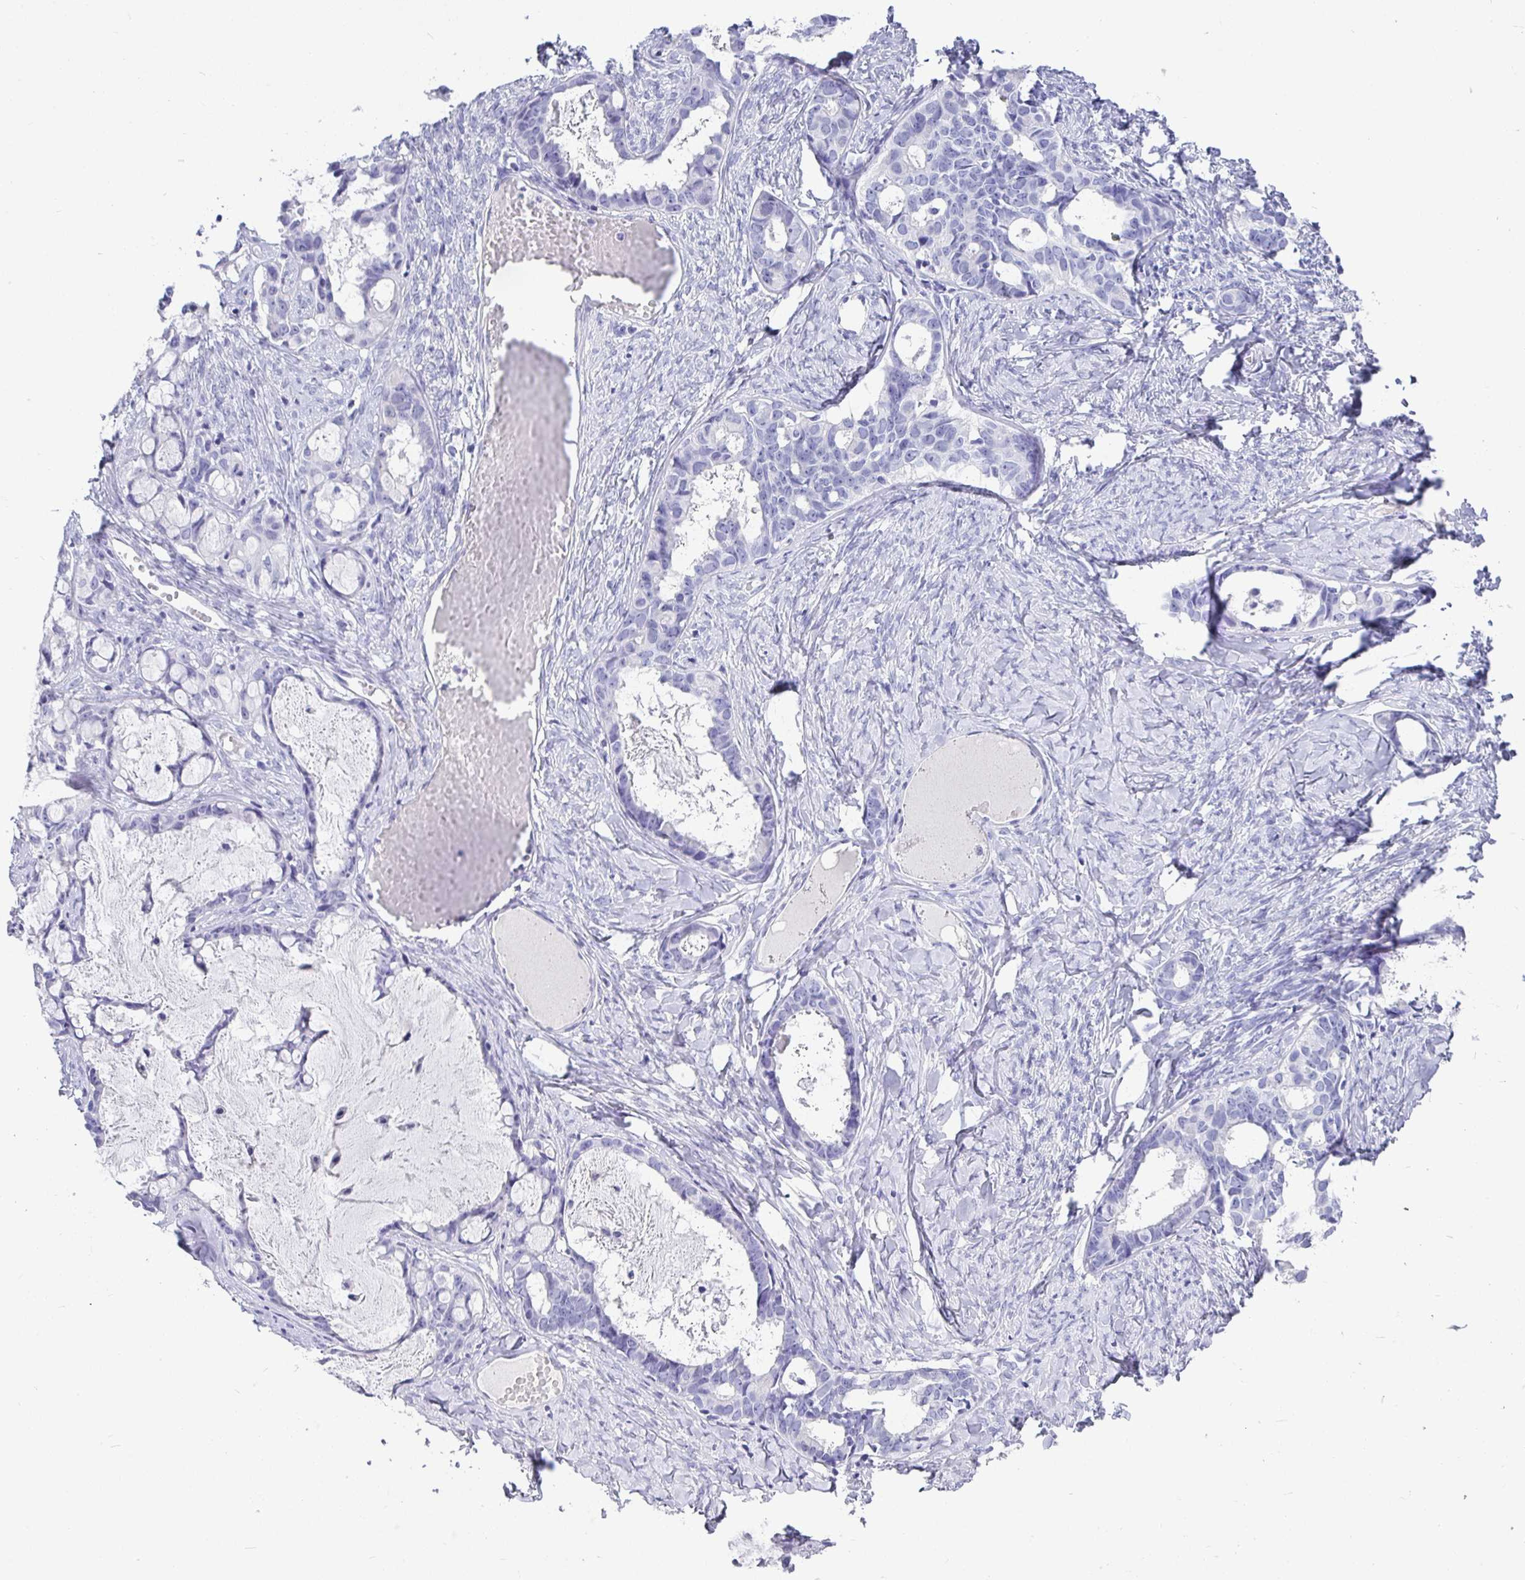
{"staining": {"intensity": "negative", "quantity": "none", "location": "none"}, "tissue": "ovarian cancer", "cell_type": "Tumor cells", "image_type": "cancer", "snomed": [{"axis": "morphology", "description": "Cystadenocarcinoma, serous, NOS"}, {"axis": "topography", "description": "Ovary"}], "caption": "IHC micrograph of neoplastic tissue: human ovarian cancer (serous cystadenocarcinoma) stained with DAB shows no significant protein expression in tumor cells.", "gene": "TMEM241", "patient": {"sex": "female", "age": 69}}